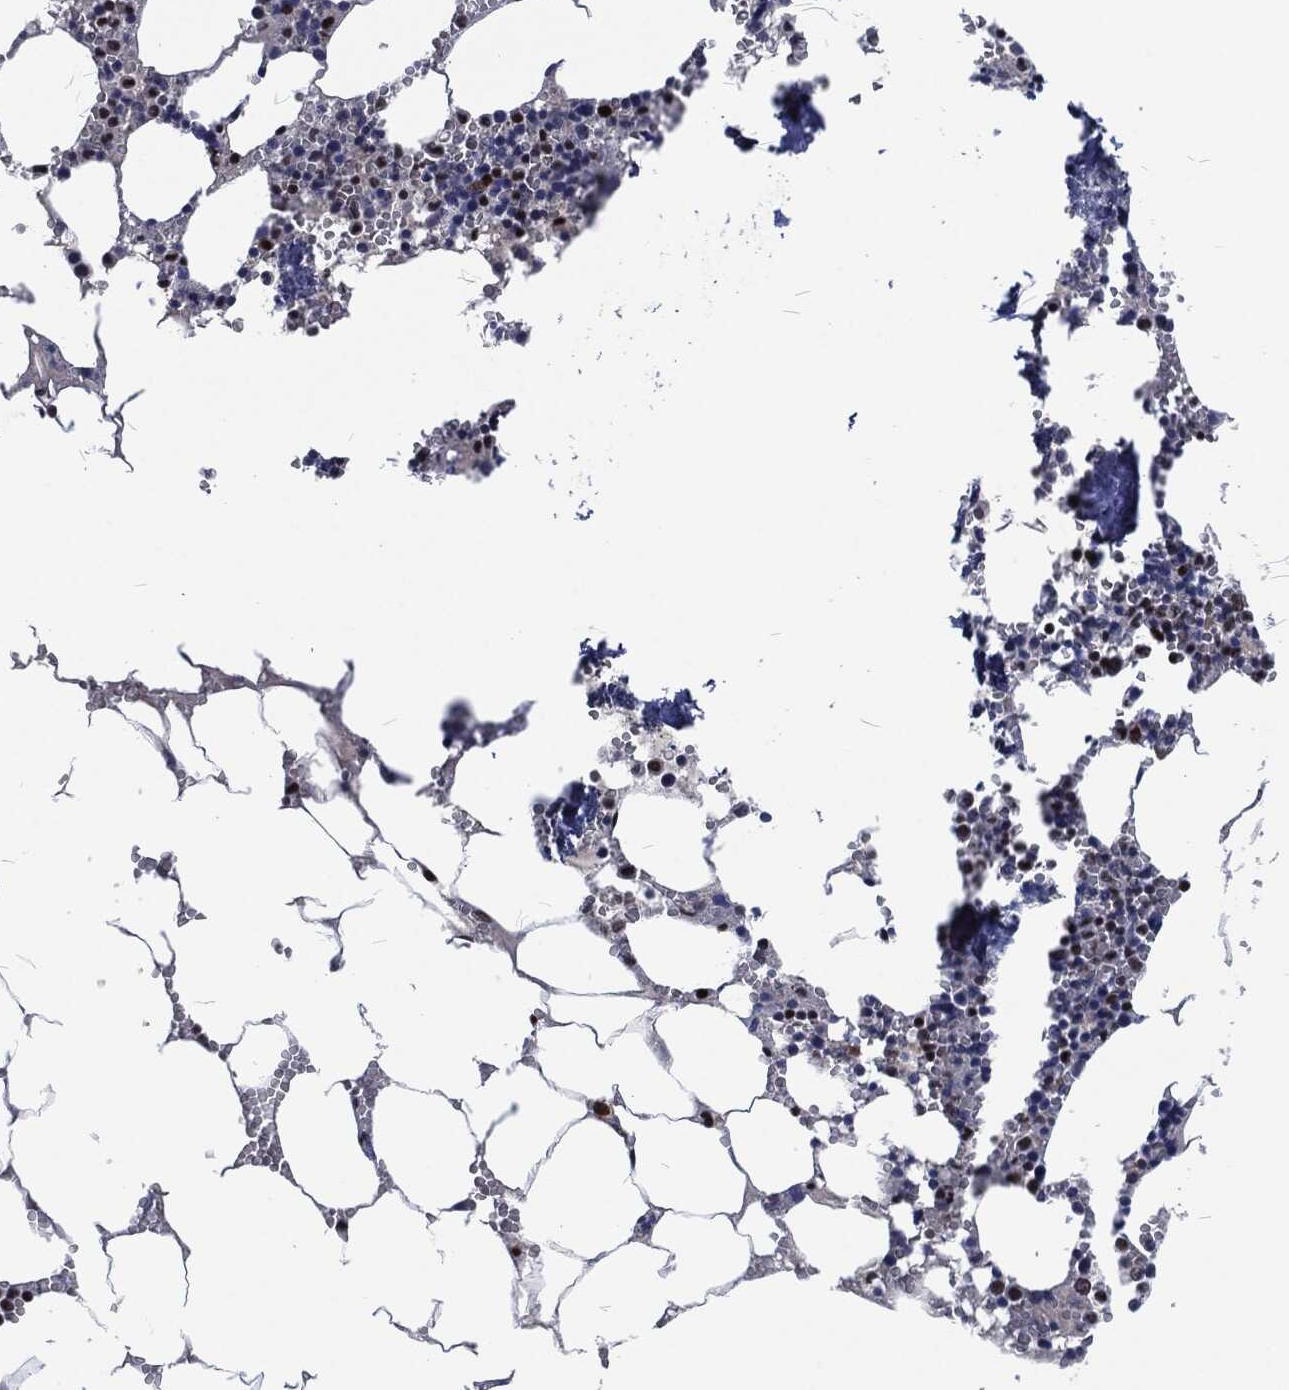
{"staining": {"intensity": "strong", "quantity": "<25%", "location": "nuclear"}, "tissue": "bone marrow", "cell_type": "Hematopoietic cells", "image_type": "normal", "snomed": [{"axis": "morphology", "description": "Normal tissue, NOS"}, {"axis": "topography", "description": "Bone marrow"}], "caption": "Immunohistochemical staining of normal human bone marrow reveals strong nuclear protein expression in about <25% of hematopoietic cells.", "gene": "DCPS", "patient": {"sex": "female", "age": 64}}